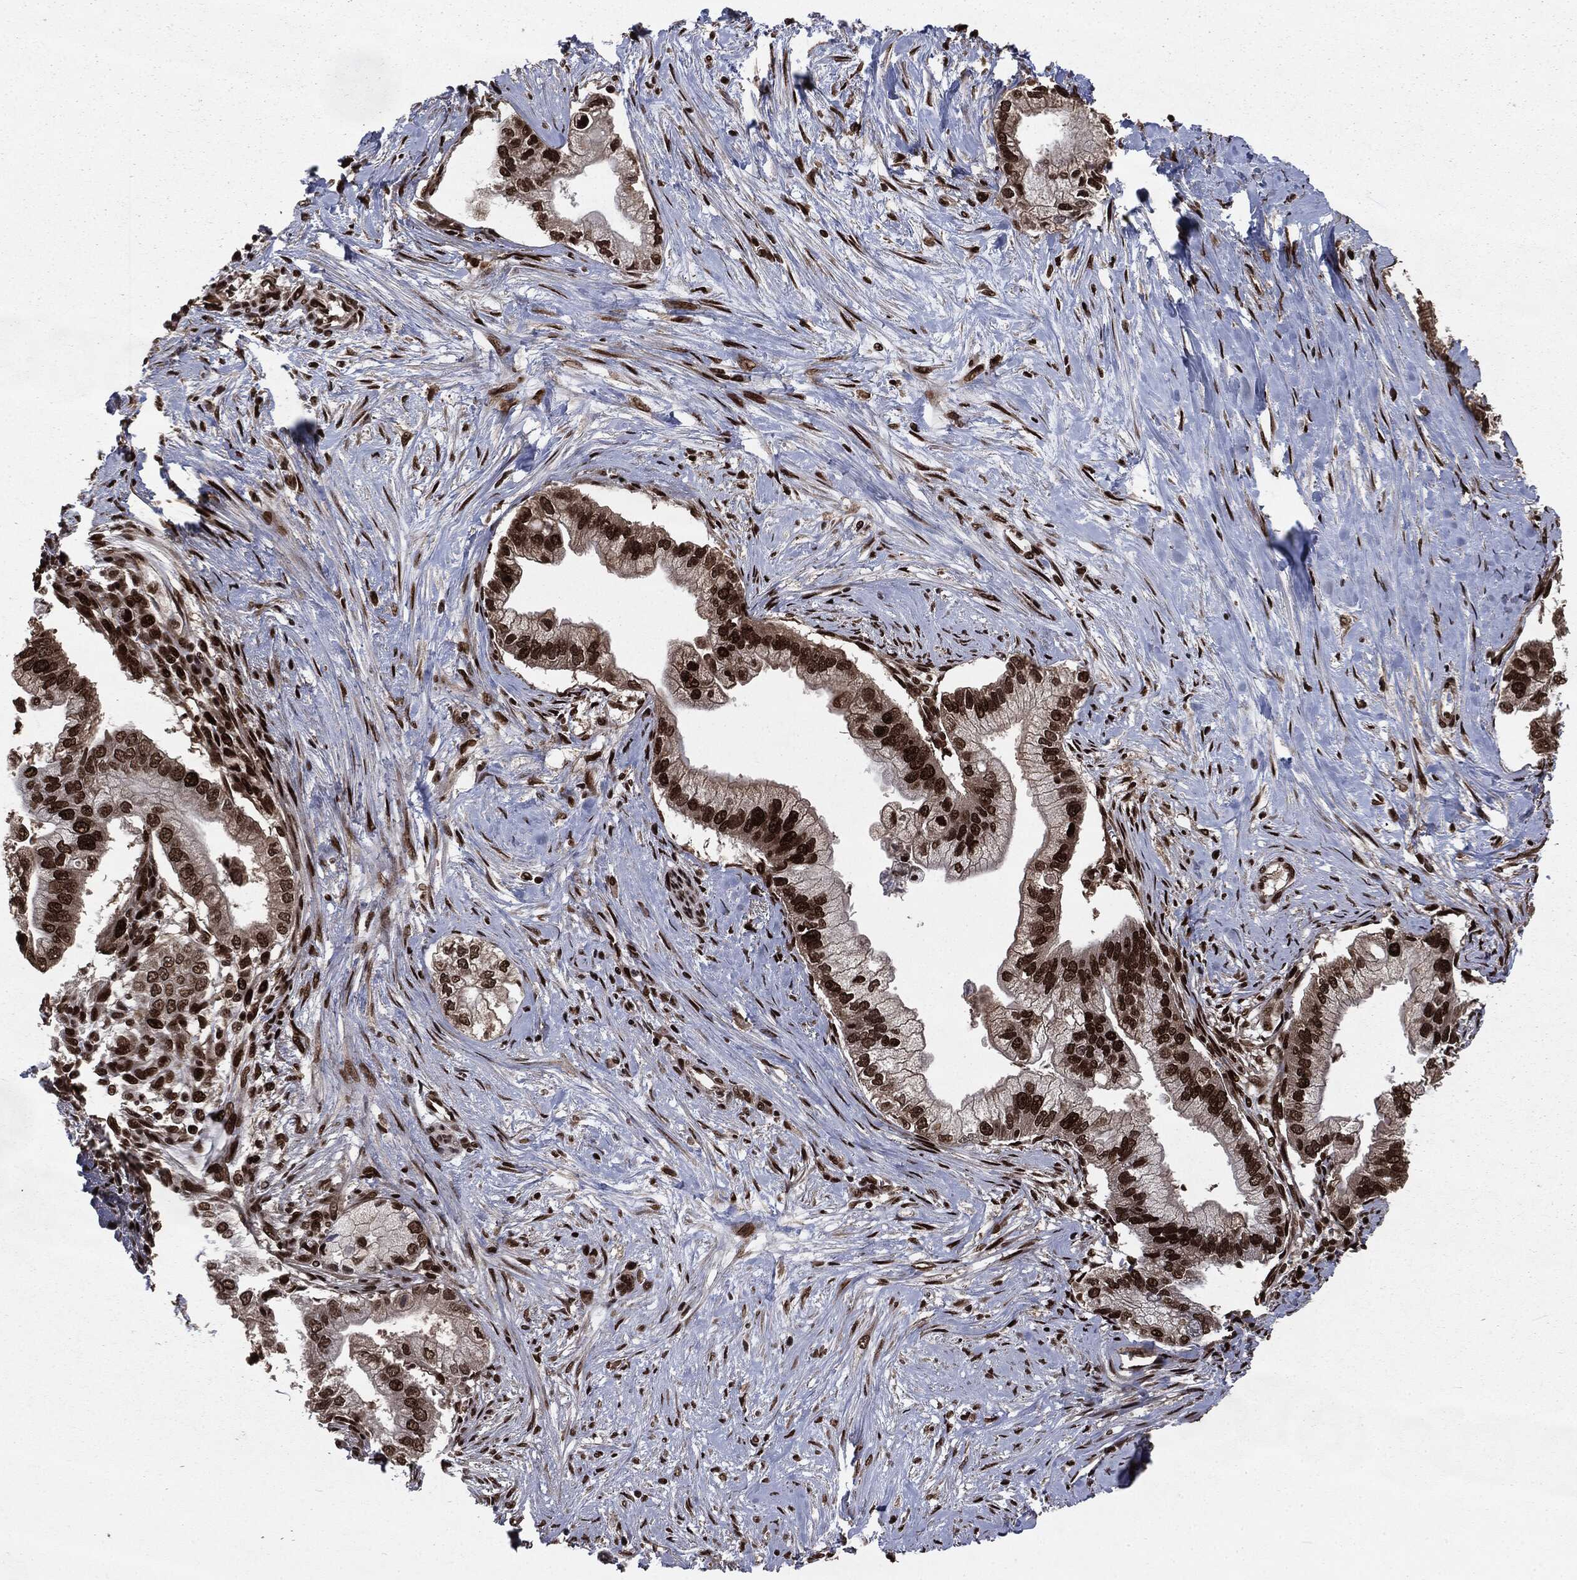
{"staining": {"intensity": "strong", "quantity": ">75%", "location": "nuclear"}, "tissue": "pancreatic cancer", "cell_type": "Tumor cells", "image_type": "cancer", "snomed": [{"axis": "morphology", "description": "Adenocarcinoma, NOS"}, {"axis": "topography", "description": "Pancreas"}], "caption": "Immunohistochemical staining of human pancreatic cancer demonstrates high levels of strong nuclear protein staining in about >75% of tumor cells.", "gene": "DVL2", "patient": {"sex": "male", "age": 70}}